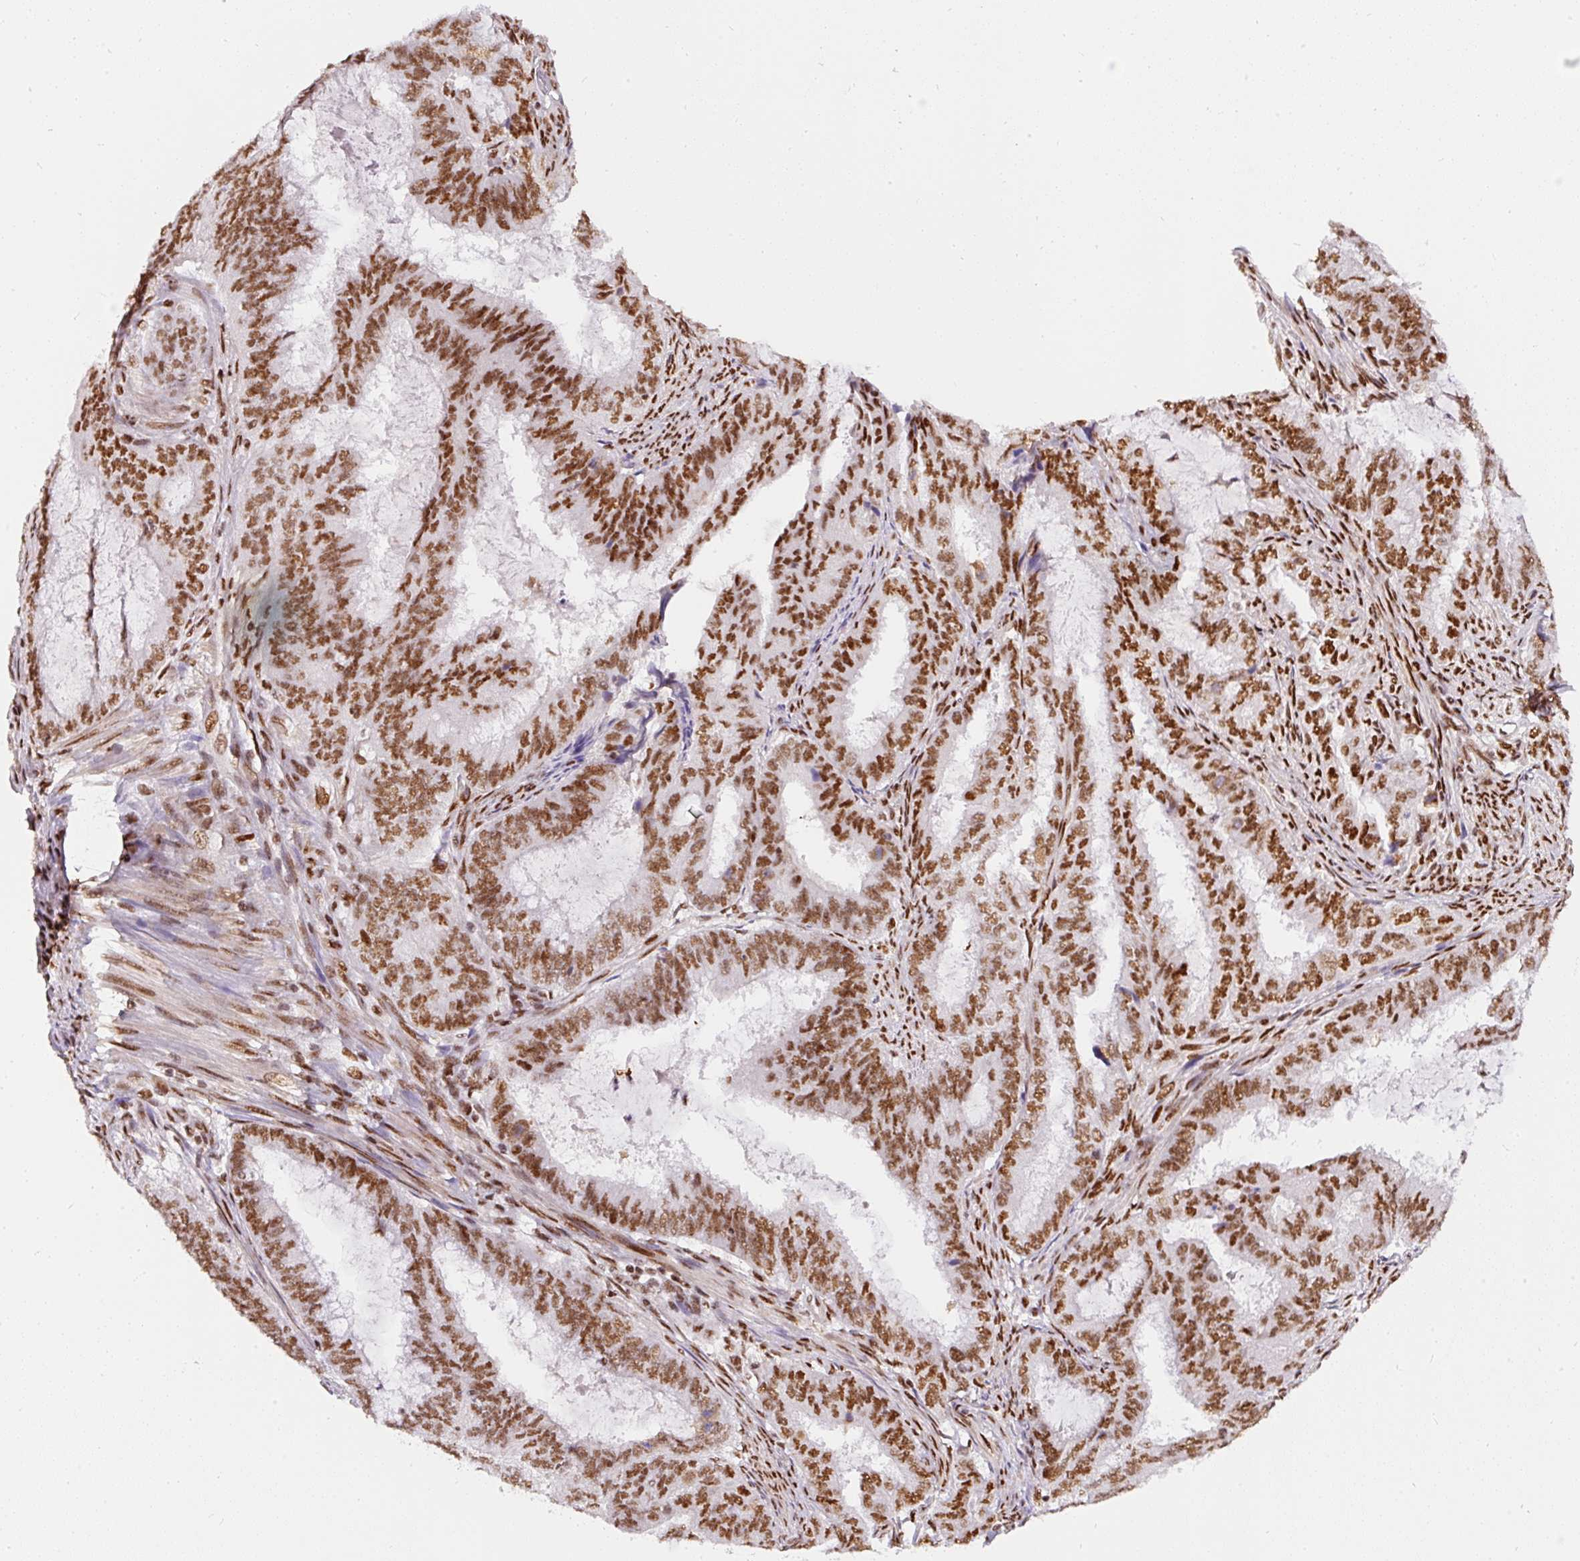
{"staining": {"intensity": "moderate", "quantity": ">75%", "location": "nuclear"}, "tissue": "endometrial cancer", "cell_type": "Tumor cells", "image_type": "cancer", "snomed": [{"axis": "morphology", "description": "Adenocarcinoma, NOS"}, {"axis": "topography", "description": "Endometrium"}], "caption": "High-power microscopy captured an immunohistochemistry image of adenocarcinoma (endometrial), revealing moderate nuclear expression in about >75% of tumor cells.", "gene": "HNRNPC", "patient": {"sex": "female", "age": 51}}